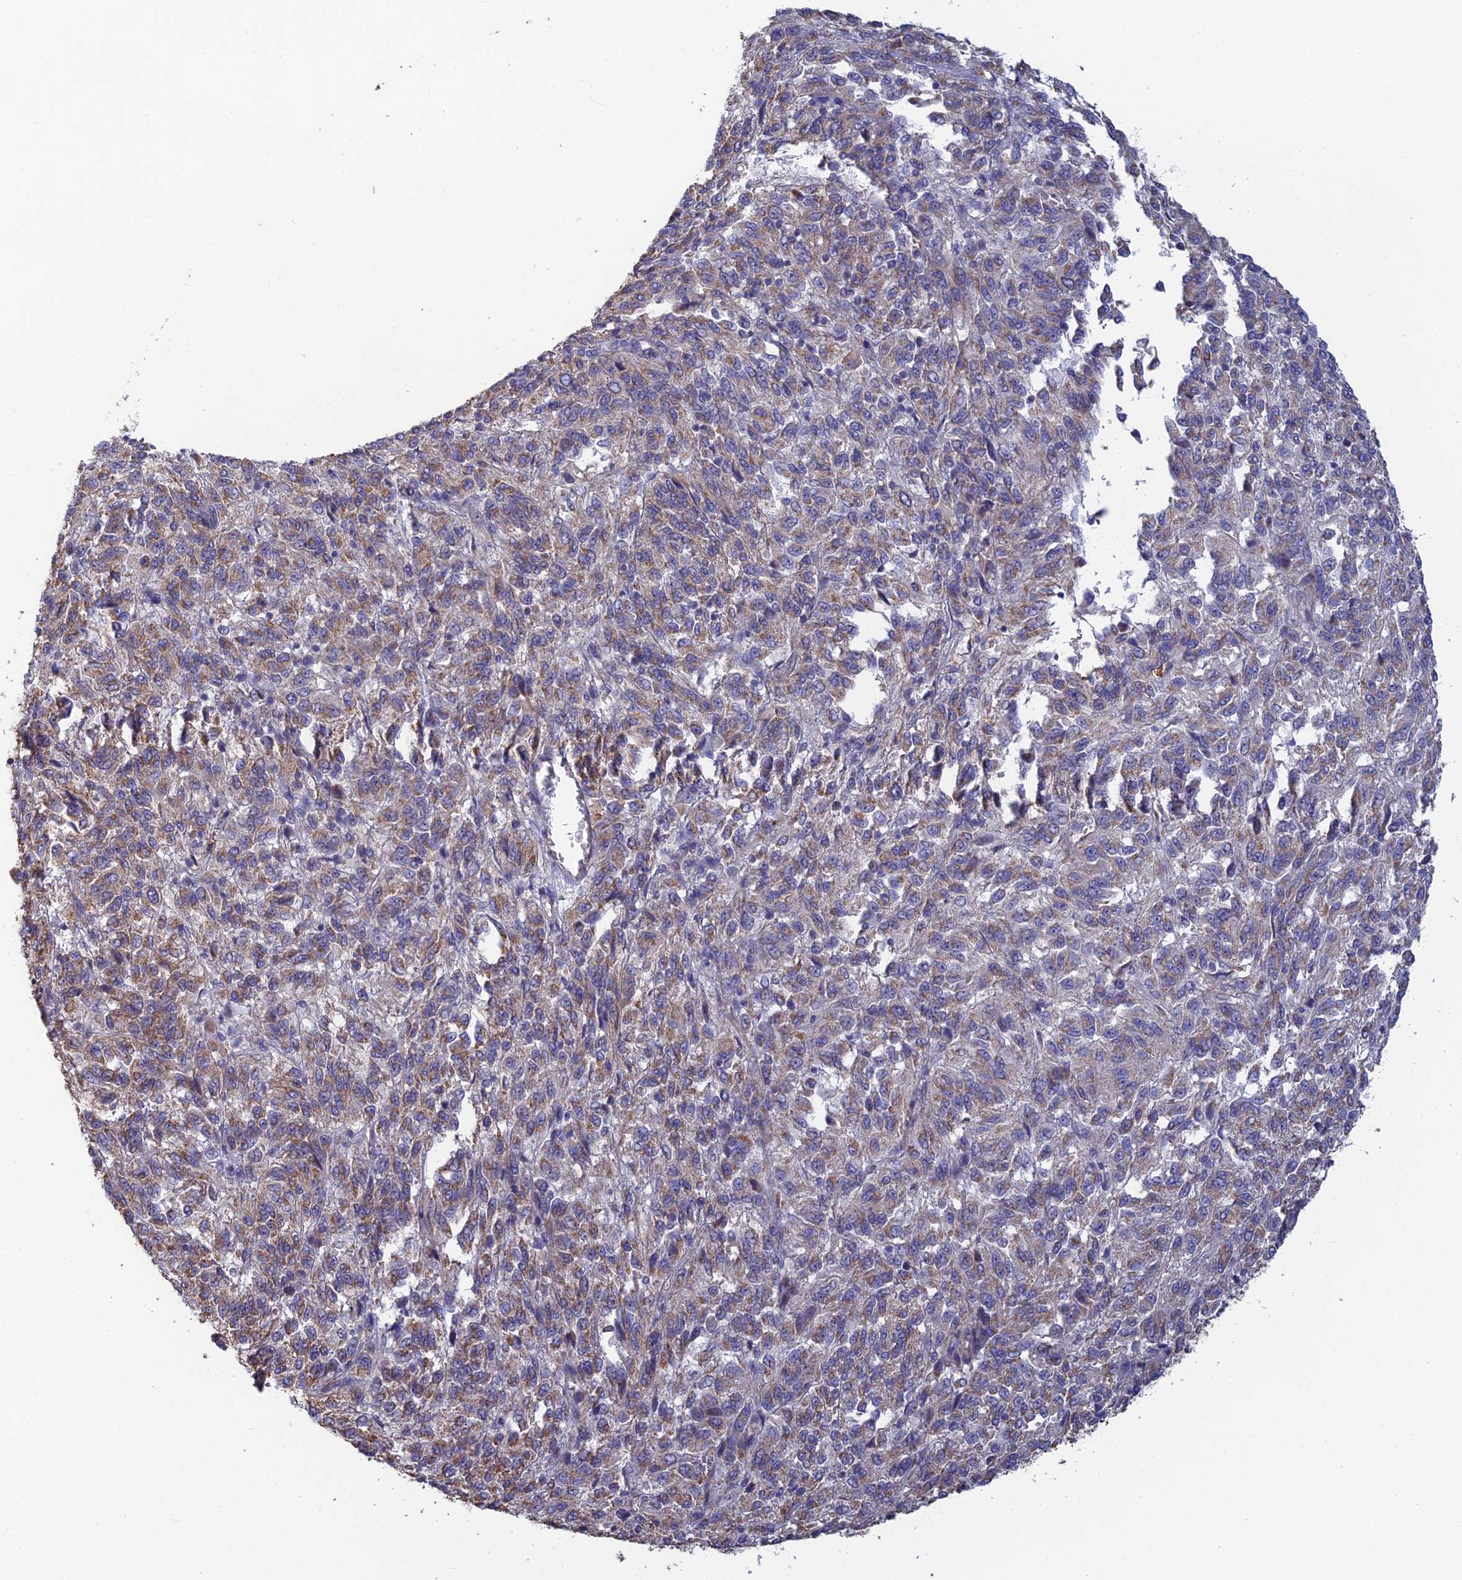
{"staining": {"intensity": "moderate", "quantity": "25%-75%", "location": "cytoplasmic/membranous"}, "tissue": "melanoma", "cell_type": "Tumor cells", "image_type": "cancer", "snomed": [{"axis": "morphology", "description": "Malignant melanoma, Metastatic site"}, {"axis": "topography", "description": "Lung"}], "caption": "Protein expression analysis of human malignant melanoma (metastatic site) reveals moderate cytoplasmic/membranous positivity in about 25%-75% of tumor cells. (Stains: DAB in brown, nuclei in blue, Microscopy: brightfield microscopy at high magnification).", "gene": "PCDHA5", "patient": {"sex": "male", "age": 64}}